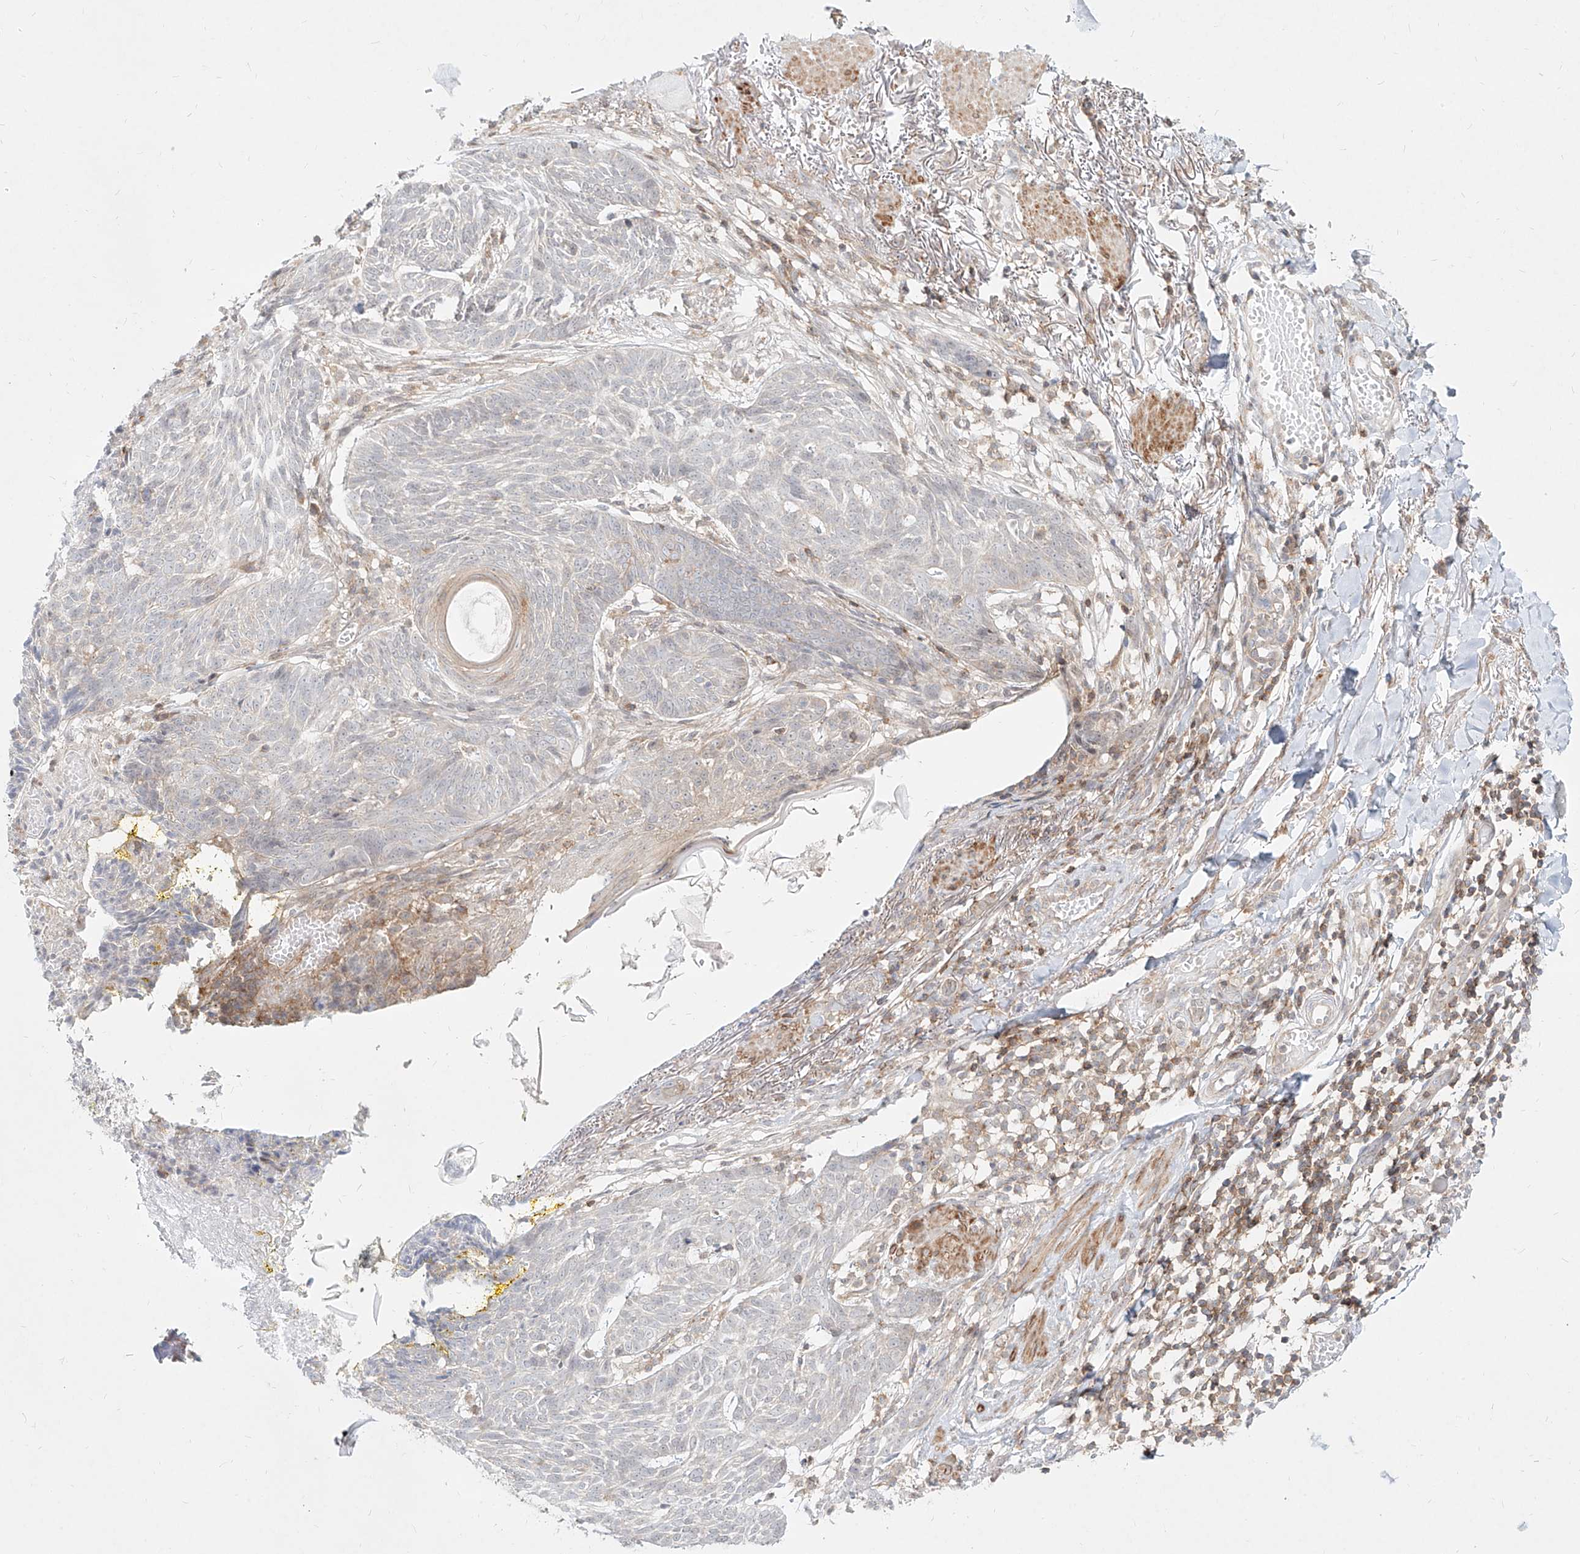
{"staining": {"intensity": "negative", "quantity": "none", "location": "none"}, "tissue": "skin cancer", "cell_type": "Tumor cells", "image_type": "cancer", "snomed": [{"axis": "morphology", "description": "Normal tissue, NOS"}, {"axis": "morphology", "description": "Basal cell carcinoma"}, {"axis": "topography", "description": "Skin"}], "caption": "Human skin cancer (basal cell carcinoma) stained for a protein using immunohistochemistry displays no staining in tumor cells.", "gene": "SLC2A12", "patient": {"sex": "male", "age": 64}}